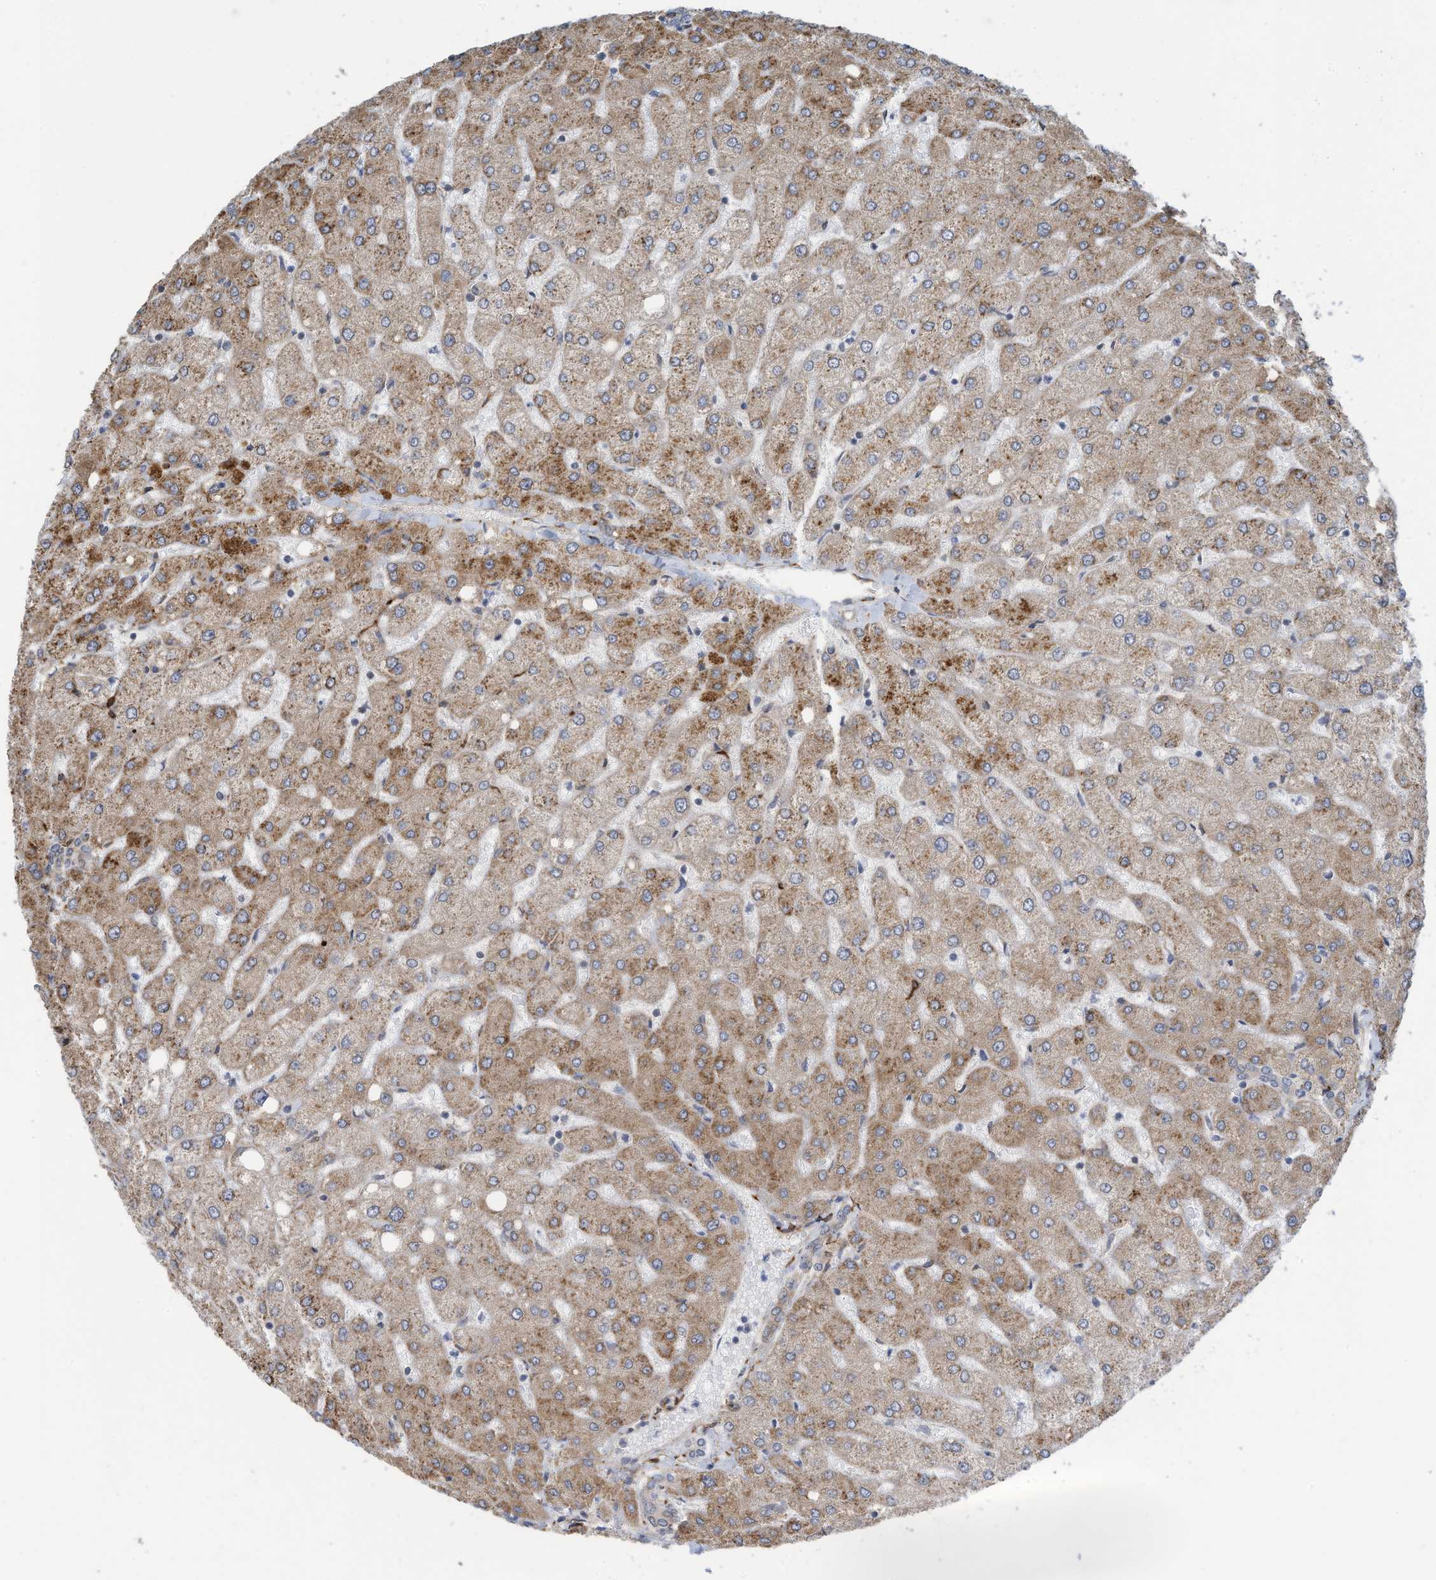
{"staining": {"intensity": "weak", "quantity": "<25%", "location": "cytoplasmic/membranous"}, "tissue": "liver", "cell_type": "Cholangiocytes", "image_type": "normal", "snomed": [{"axis": "morphology", "description": "Normal tissue, NOS"}, {"axis": "topography", "description": "Liver"}], "caption": "The photomicrograph displays no significant expression in cholangiocytes of liver. (Stains: DAB immunohistochemistry with hematoxylin counter stain, Microscopy: brightfield microscopy at high magnification).", "gene": "ZBTB45", "patient": {"sex": "female", "age": 54}}